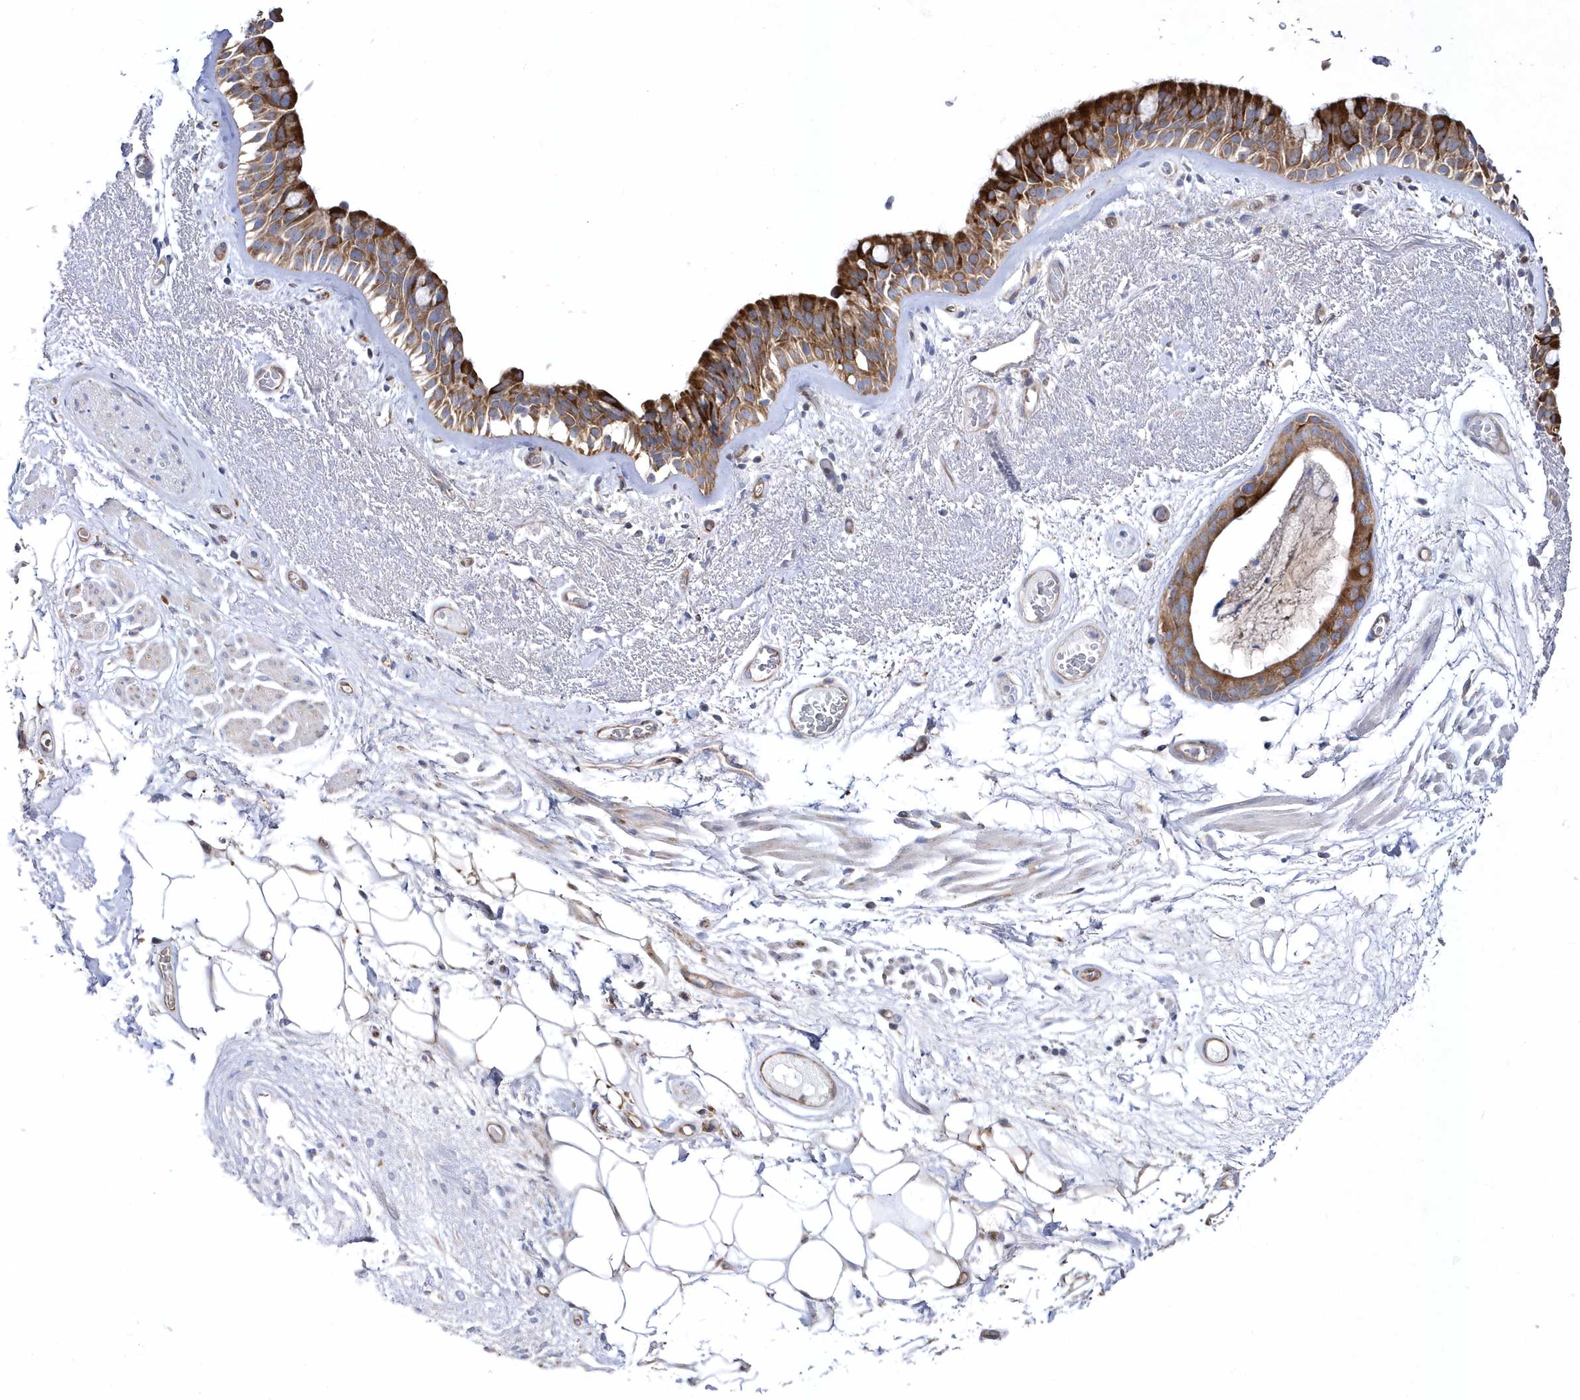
{"staining": {"intensity": "strong", "quantity": ">75%", "location": "cytoplasmic/membranous"}, "tissue": "bronchus", "cell_type": "Respiratory epithelial cells", "image_type": "normal", "snomed": [{"axis": "morphology", "description": "Normal tissue, NOS"}, {"axis": "morphology", "description": "Squamous cell carcinoma, NOS"}, {"axis": "topography", "description": "Lymph node"}, {"axis": "topography", "description": "Bronchus"}, {"axis": "topography", "description": "Lung"}], "caption": "This is a histology image of IHC staining of unremarkable bronchus, which shows strong positivity in the cytoplasmic/membranous of respiratory epithelial cells.", "gene": "JKAMP", "patient": {"sex": "male", "age": 66}}